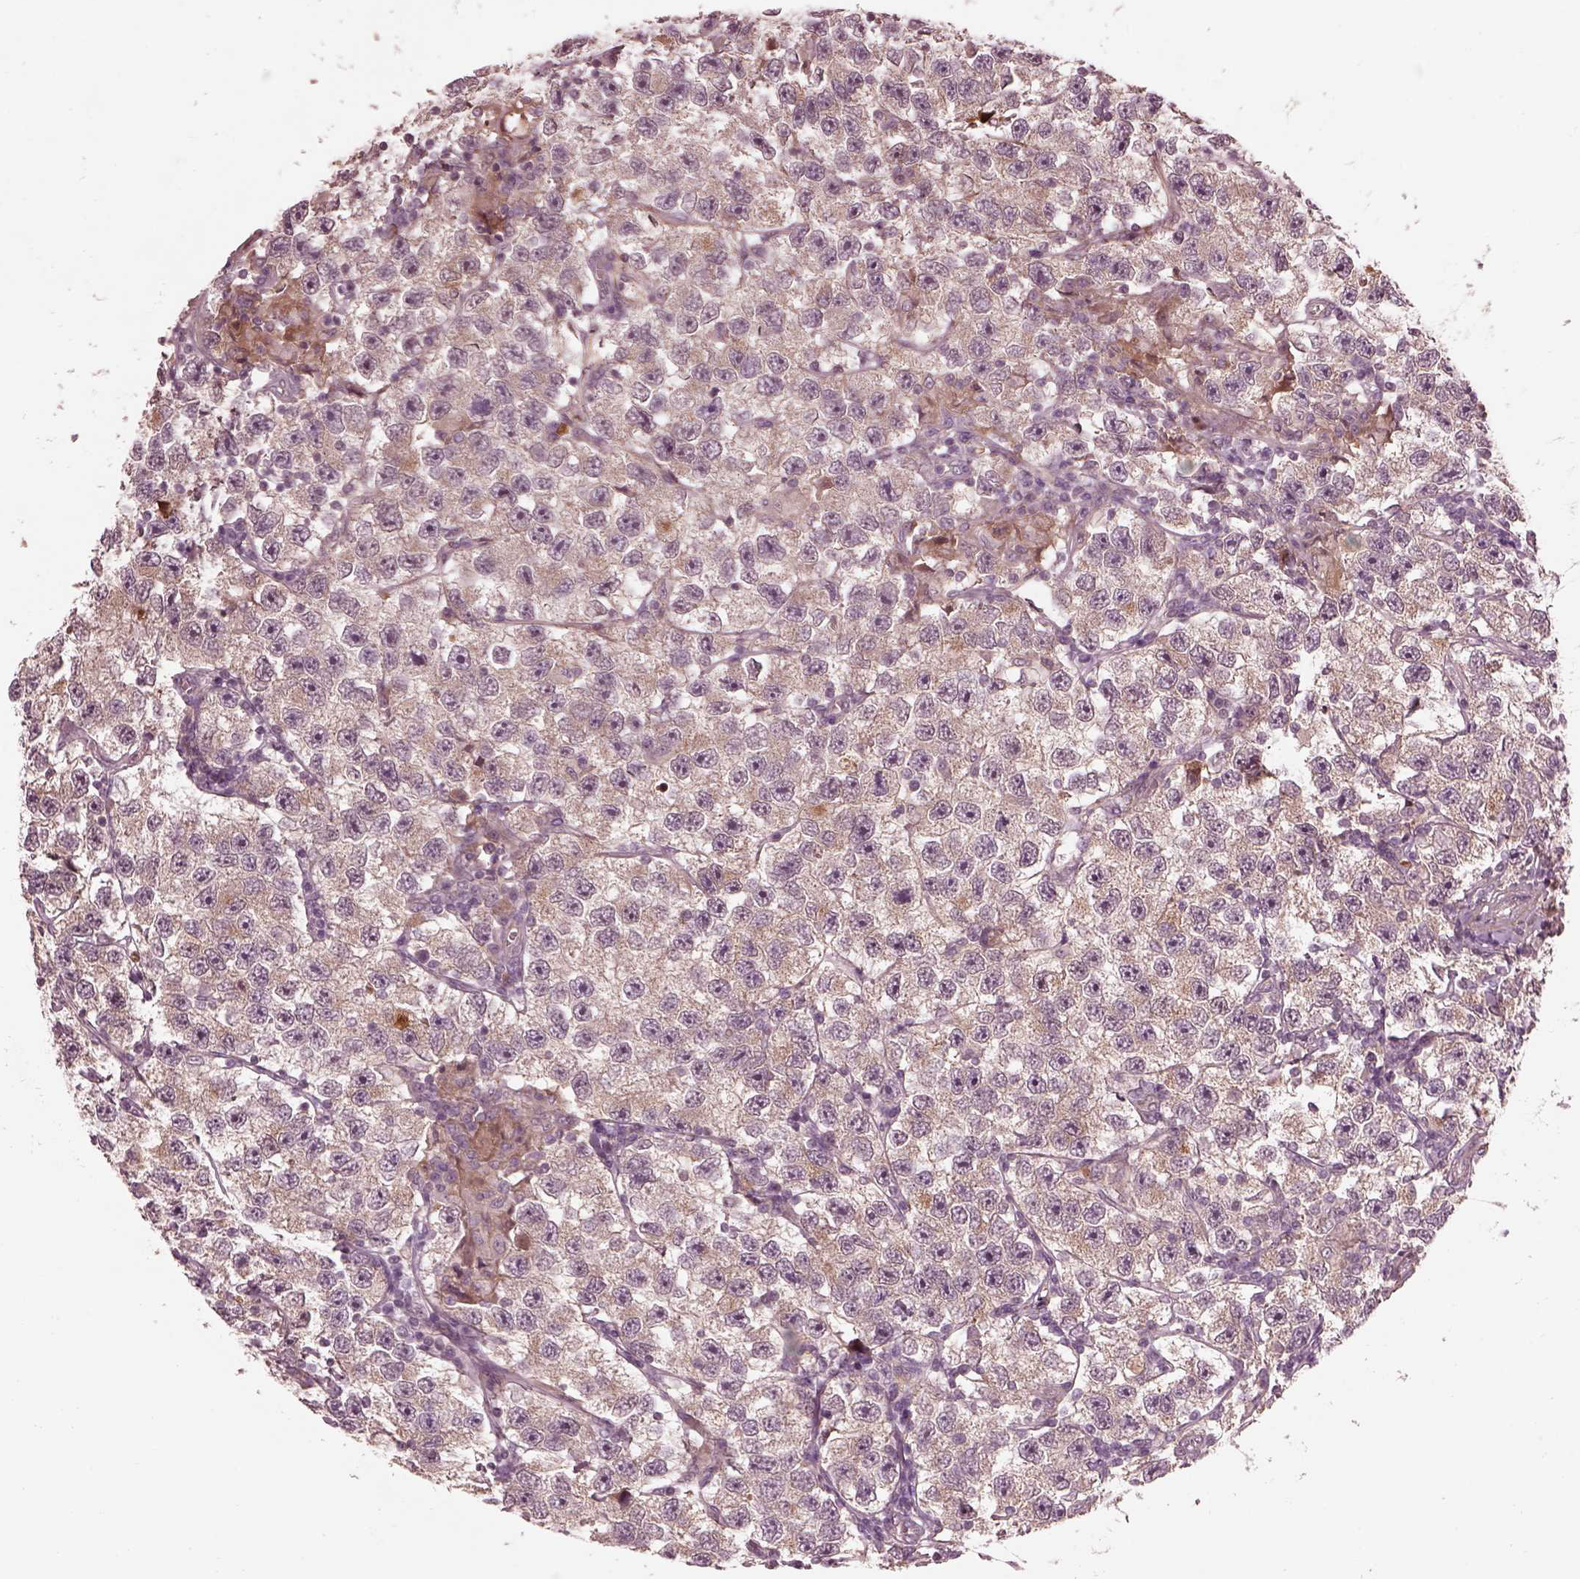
{"staining": {"intensity": "weak", "quantity": "<25%", "location": "cytoplasmic/membranous"}, "tissue": "testis cancer", "cell_type": "Tumor cells", "image_type": "cancer", "snomed": [{"axis": "morphology", "description": "Seminoma, NOS"}, {"axis": "topography", "description": "Testis"}], "caption": "IHC of human seminoma (testis) exhibits no expression in tumor cells. (Brightfield microscopy of DAB (3,3'-diaminobenzidine) immunohistochemistry at high magnification).", "gene": "EFEMP1", "patient": {"sex": "male", "age": 26}}